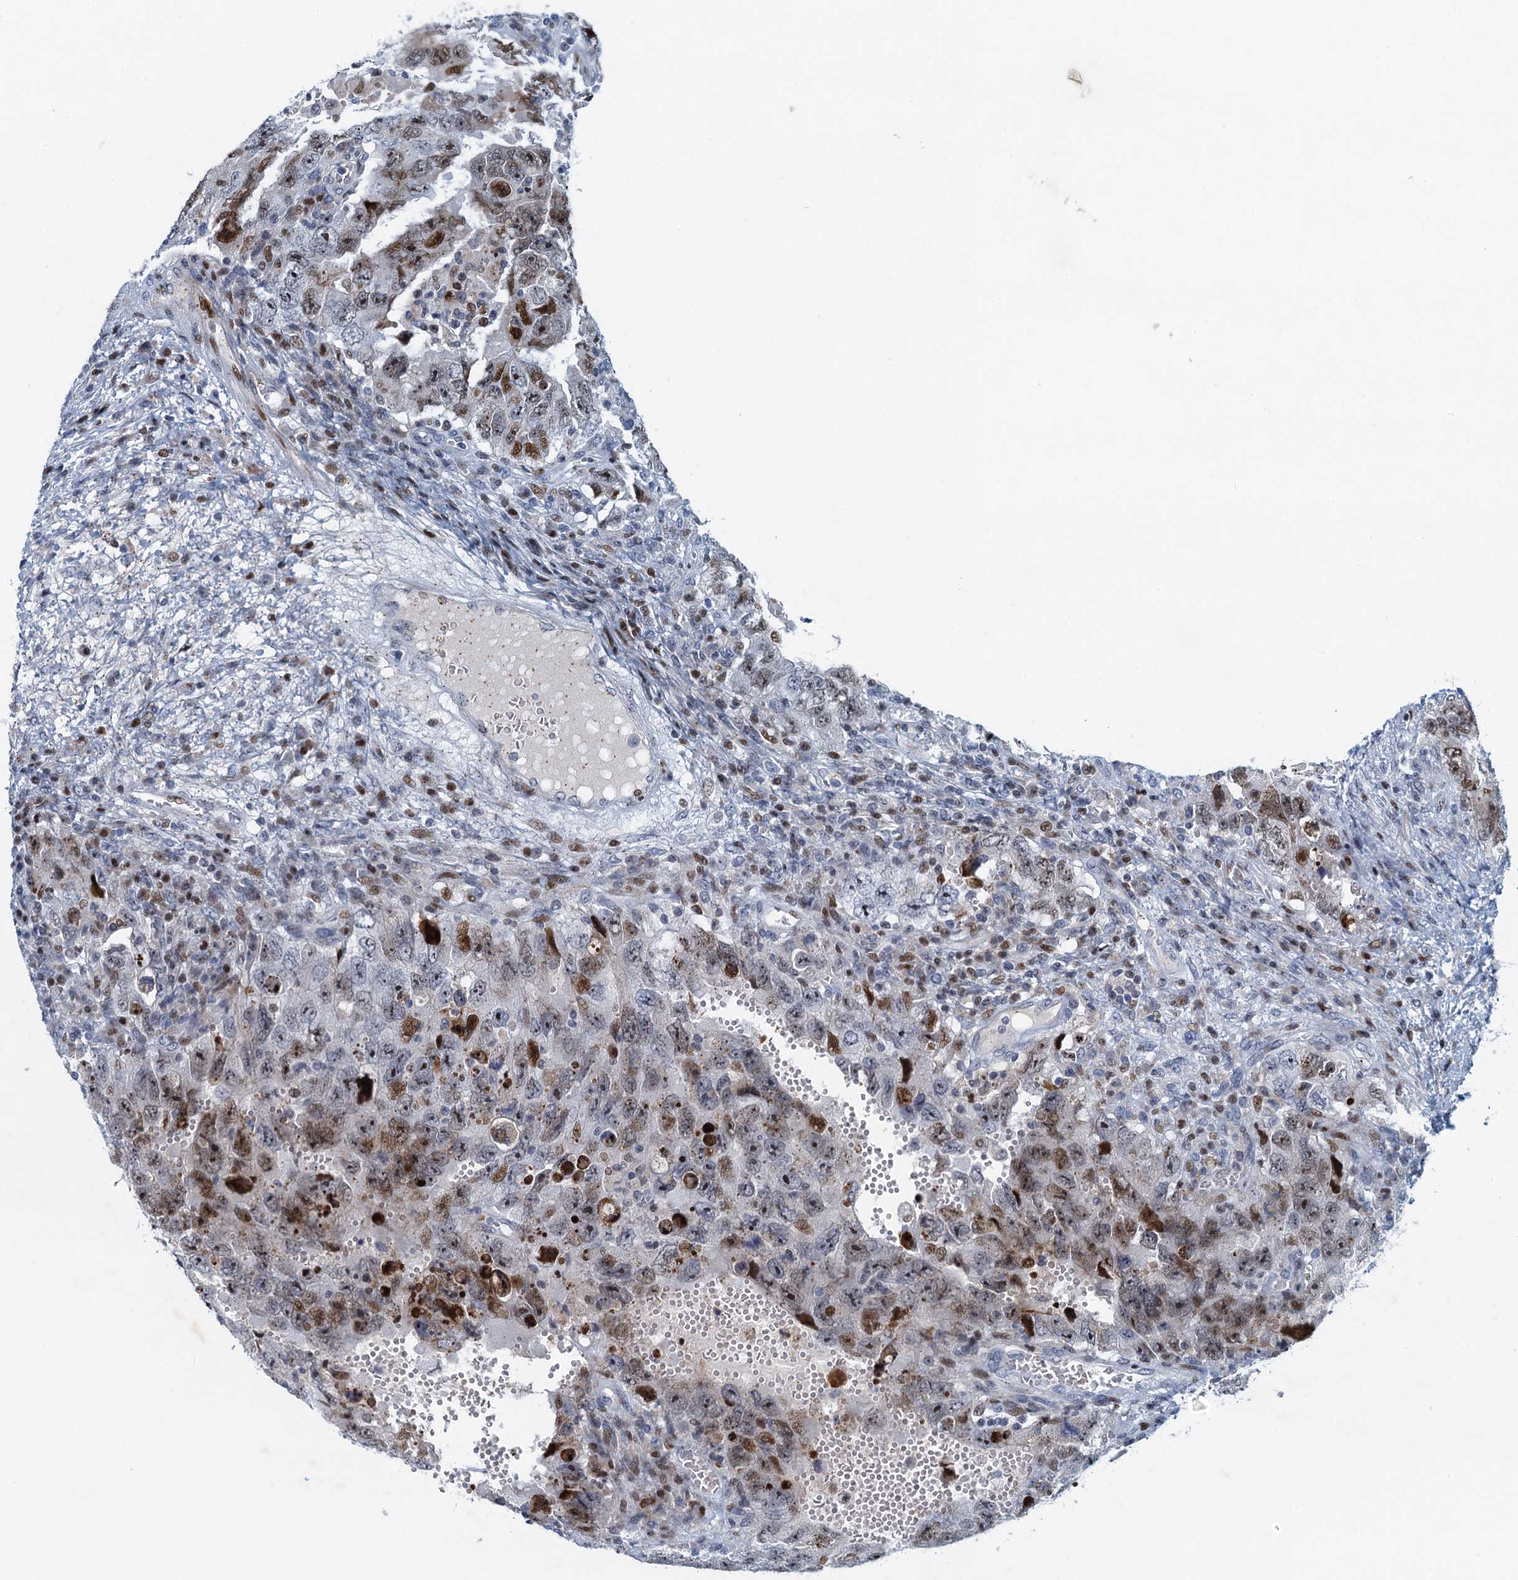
{"staining": {"intensity": "moderate", "quantity": "25%-75%", "location": "nuclear"}, "tissue": "testis cancer", "cell_type": "Tumor cells", "image_type": "cancer", "snomed": [{"axis": "morphology", "description": "Carcinoma, Embryonal, NOS"}, {"axis": "topography", "description": "Testis"}], "caption": "Immunohistochemistry (IHC) (DAB (3,3'-diaminobenzidine)) staining of human testis cancer (embryonal carcinoma) exhibits moderate nuclear protein positivity in approximately 25%-75% of tumor cells. (DAB (3,3'-diaminobenzidine) IHC with brightfield microscopy, high magnification).", "gene": "ANKRD13D", "patient": {"sex": "male", "age": 26}}